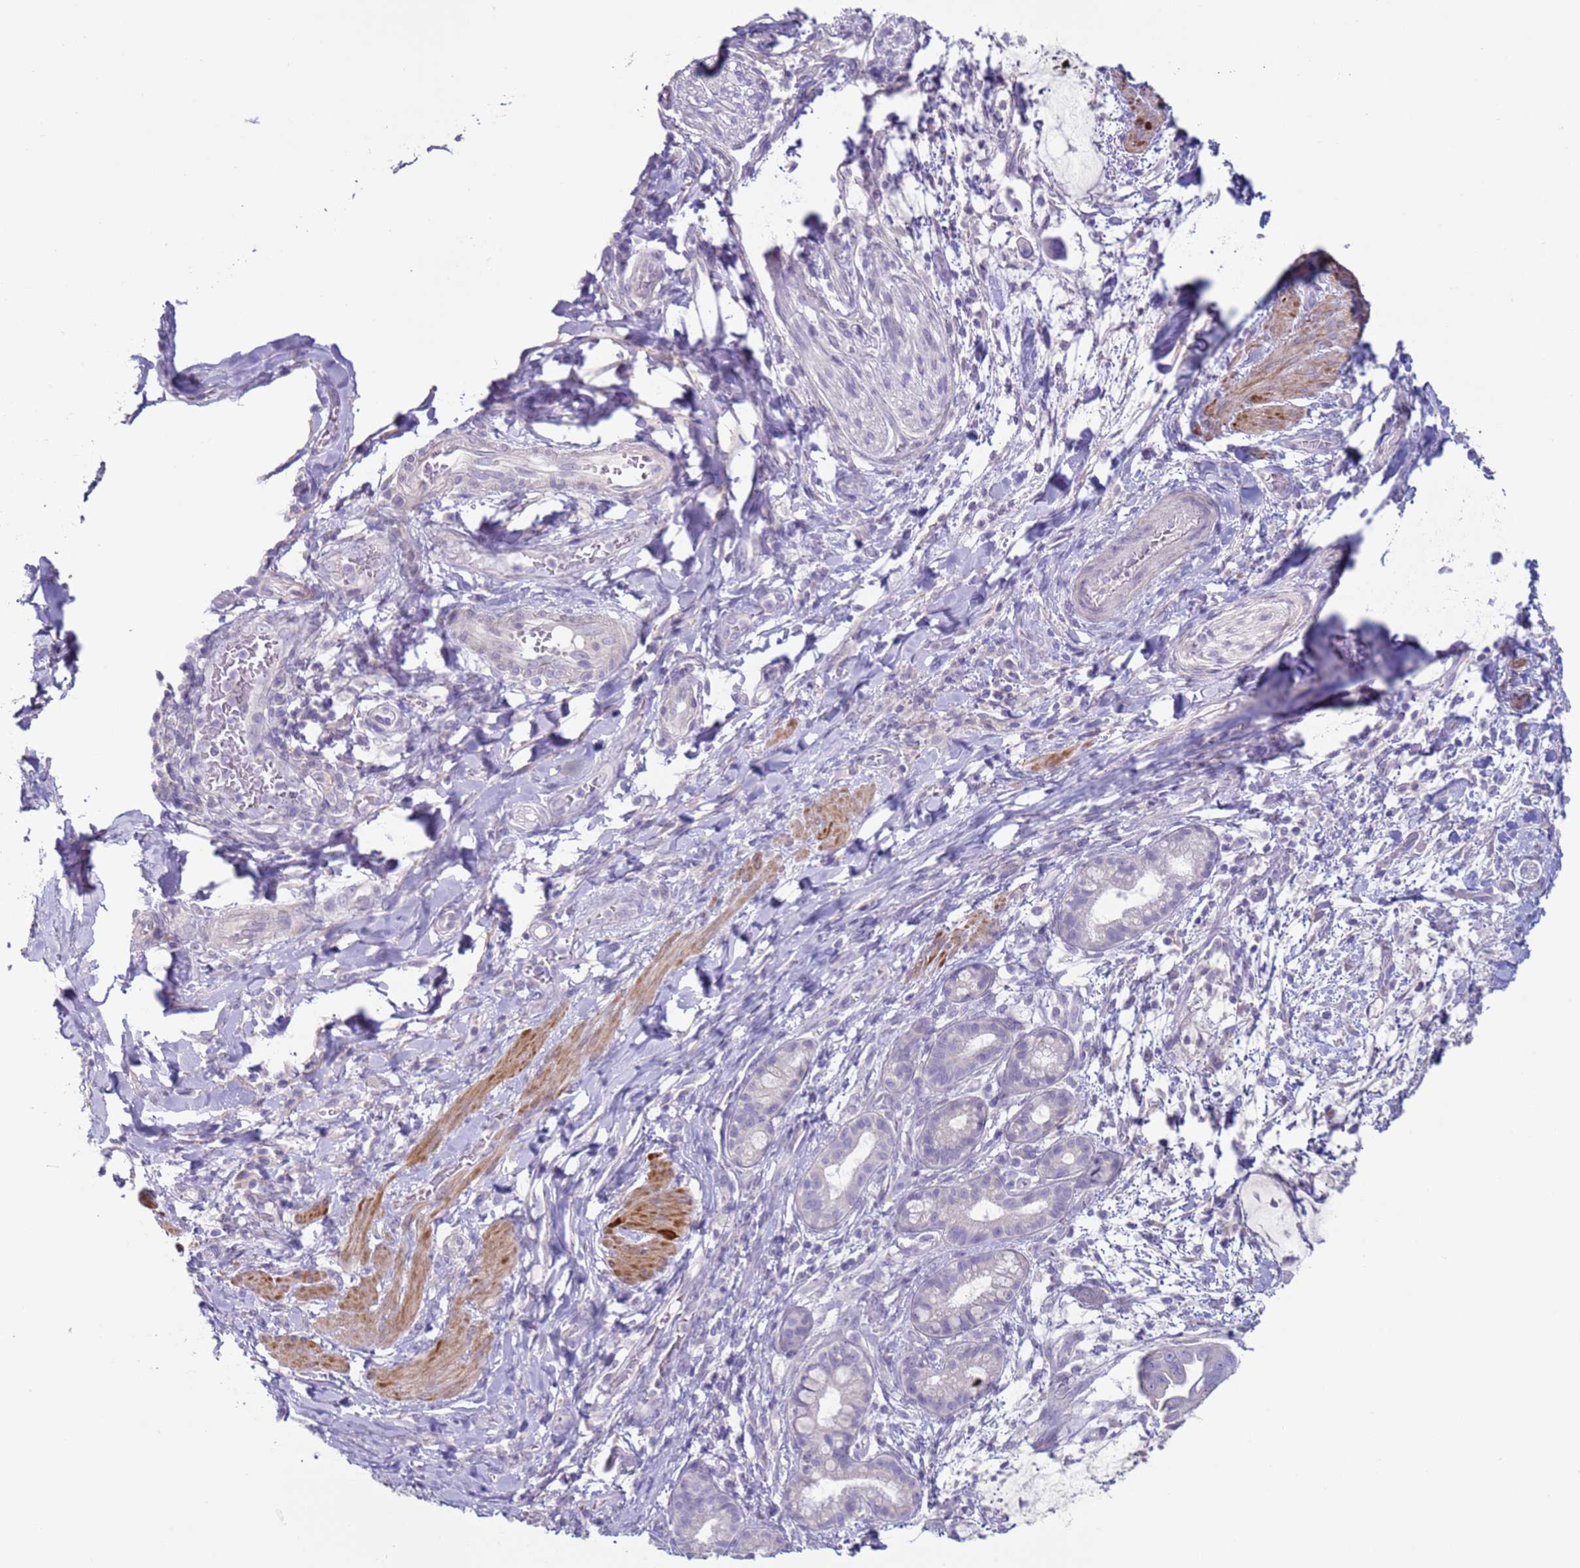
{"staining": {"intensity": "negative", "quantity": "none", "location": "none"}, "tissue": "pancreatic cancer", "cell_type": "Tumor cells", "image_type": "cancer", "snomed": [{"axis": "morphology", "description": "Adenocarcinoma, NOS"}, {"axis": "topography", "description": "Pancreas"}], "caption": "Protein analysis of pancreatic cancer (adenocarcinoma) exhibits no significant expression in tumor cells.", "gene": "NPAP1", "patient": {"sex": "male", "age": 48}}